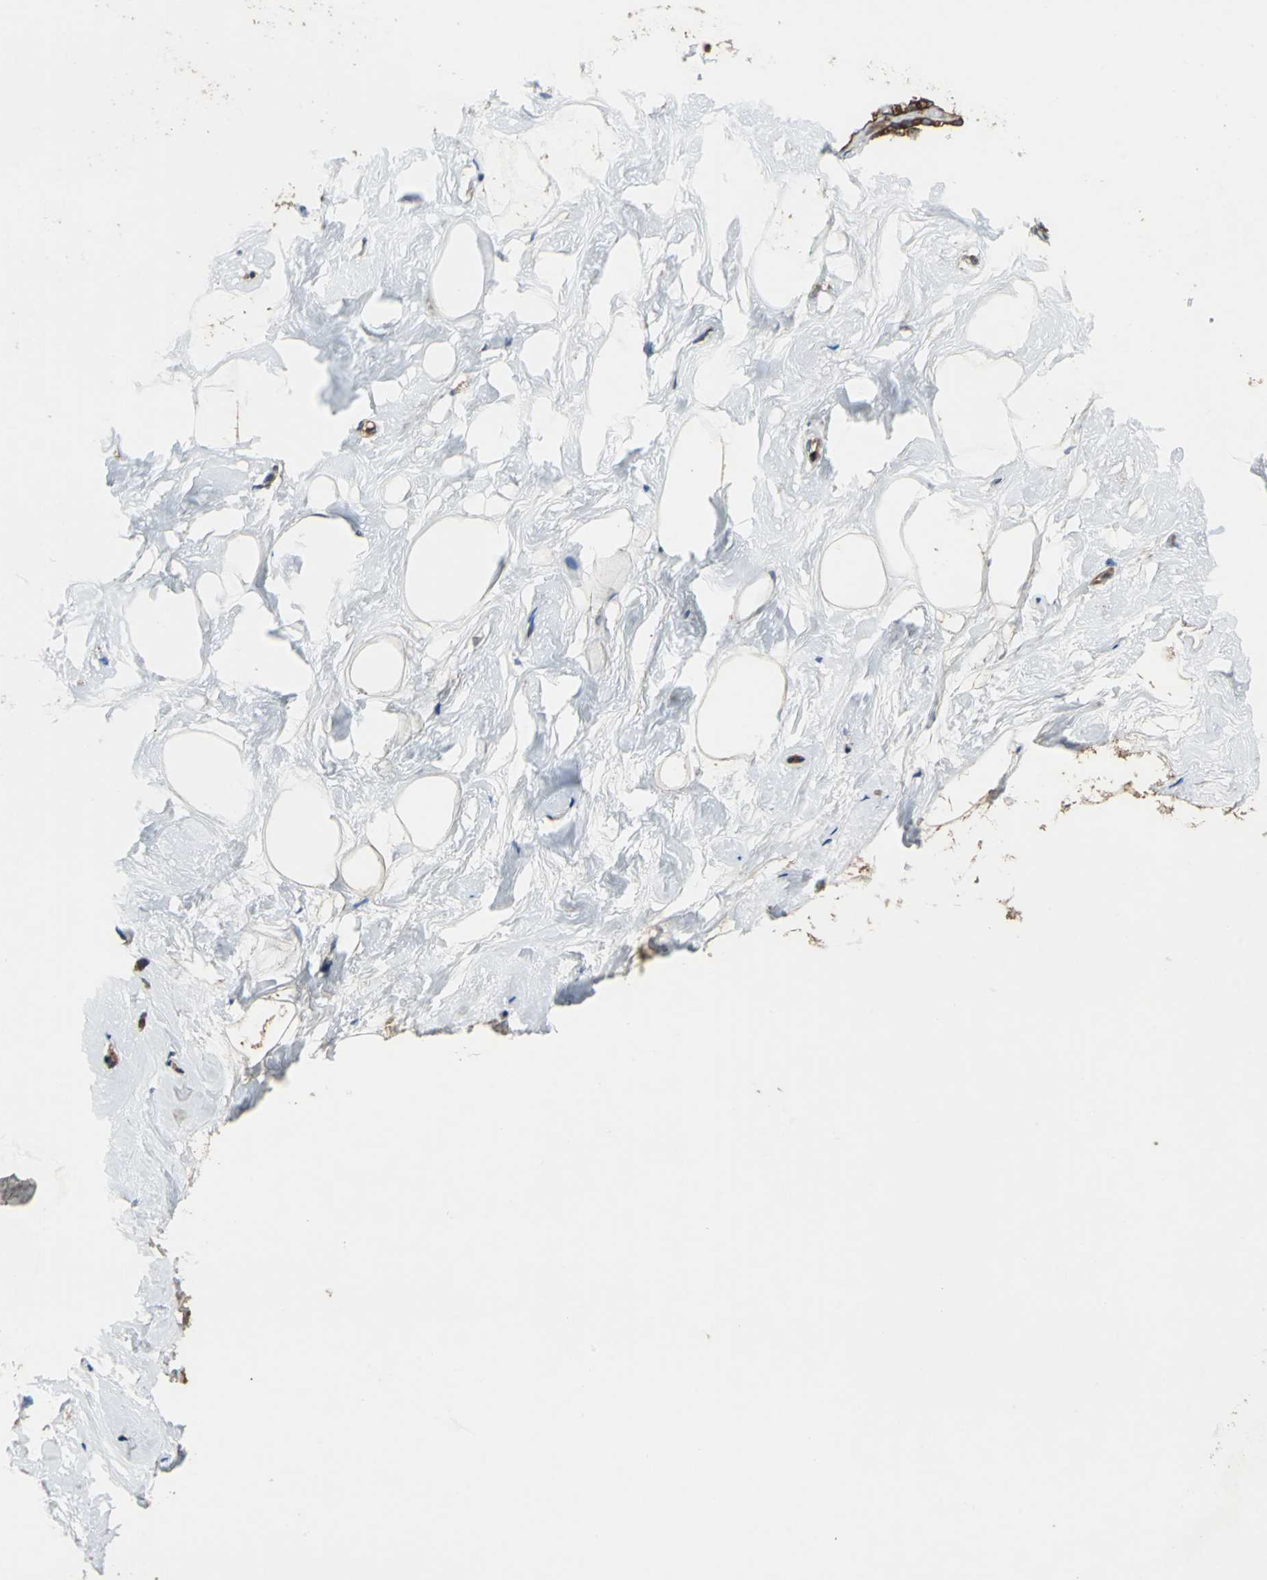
{"staining": {"intensity": "negative", "quantity": "none", "location": "none"}, "tissue": "breast", "cell_type": "Adipocytes", "image_type": "normal", "snomed": [{"axis": "morphology", "description": "Normal tissue, NOS"}, {"axis": "topography", "description": "Breast"}], "caption": "Benign breast was stained to show a protein in brown. There is no significant staining in adipocytes. The staining was performed using DAB to visualize the protein expression in brown, while the nuclei were stained in blue with hematoxylin (Magnification: 20x).", "gene": "CAPN1", "patient": {"sex": "female", "age": 23}}